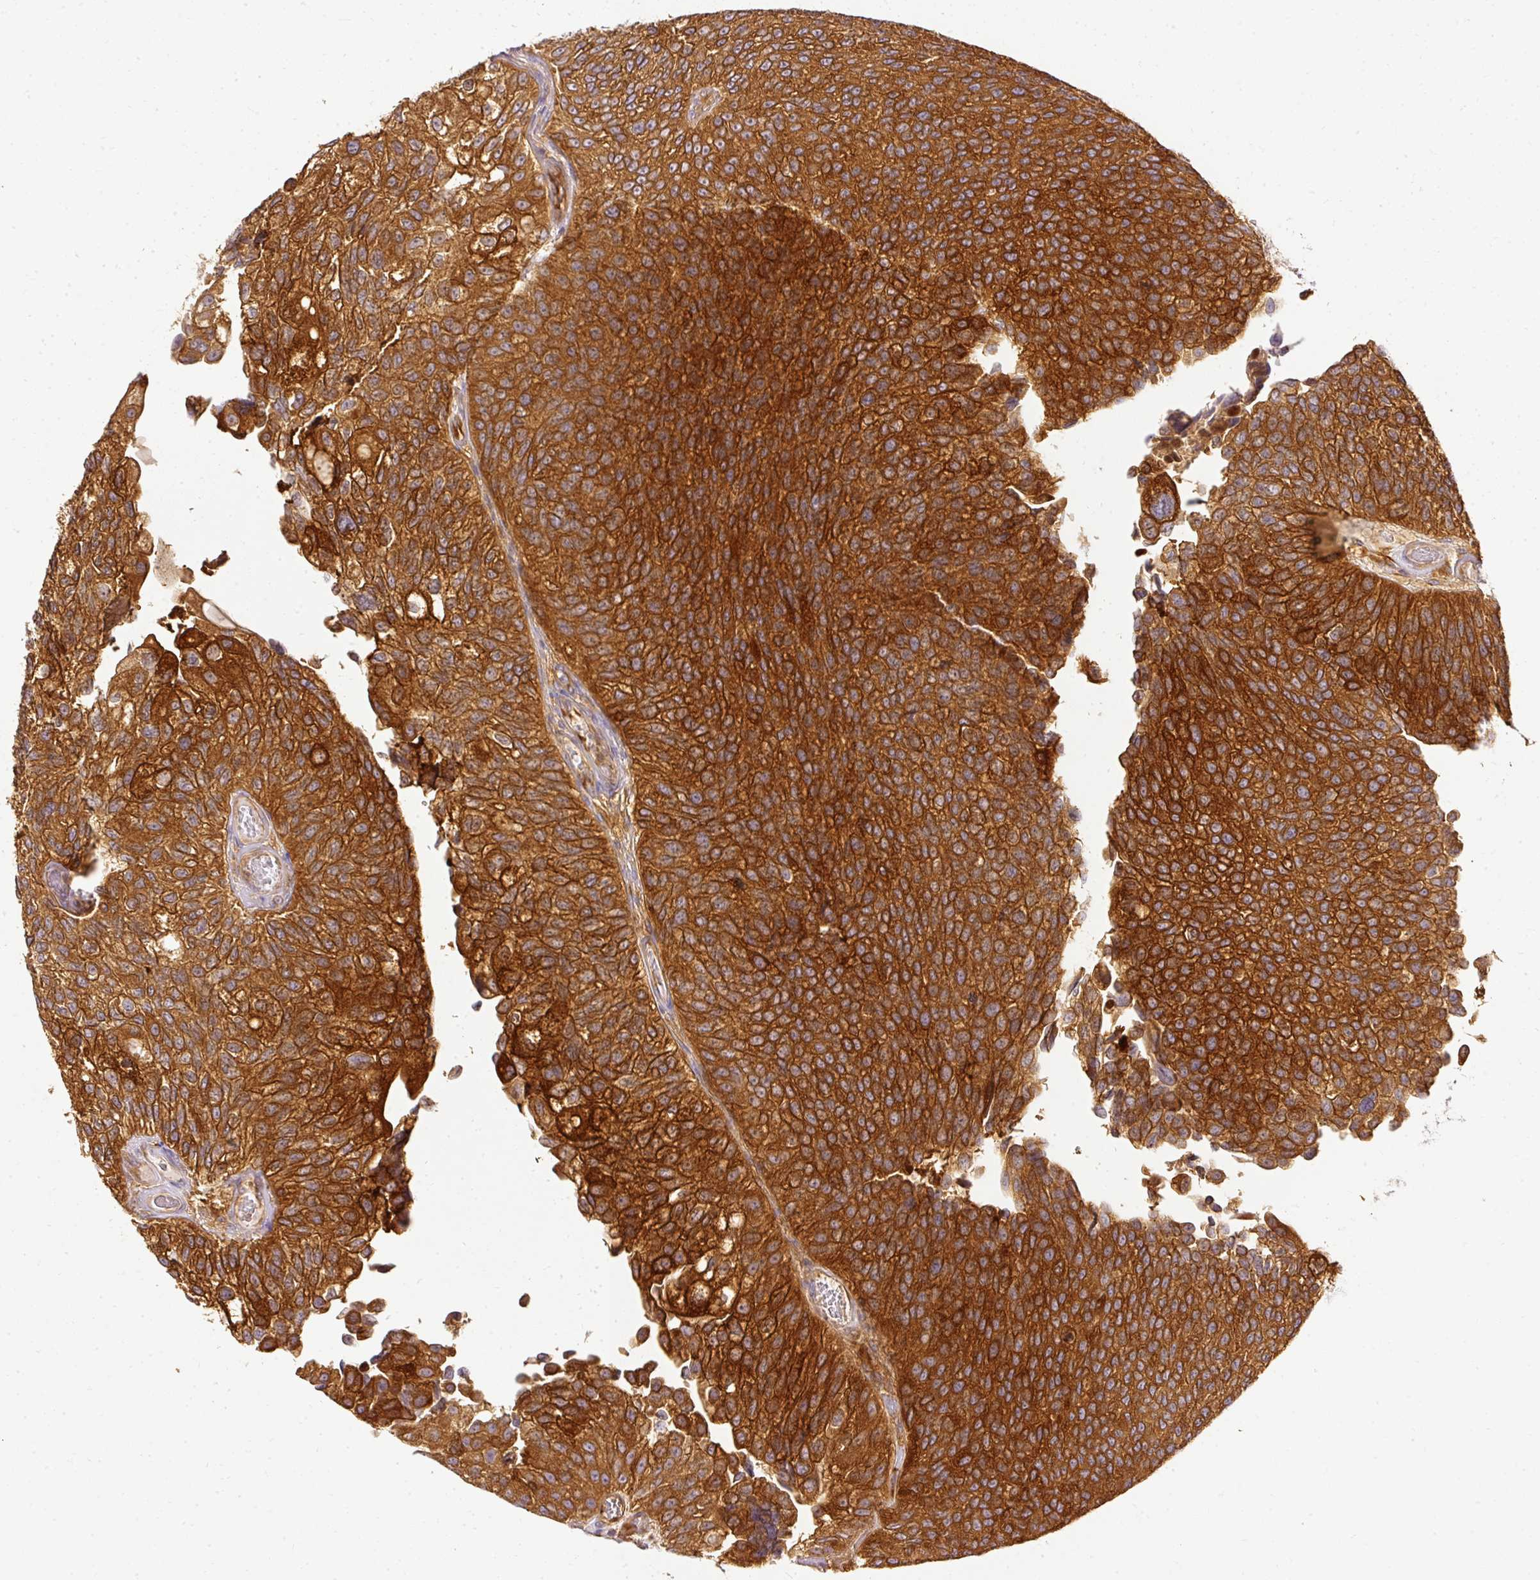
{"staining": {"intensity": "strong", "quantity": ">75%", "location": "cytoplasmic/membranous"}, "tissue": "urothelial cancer", "cell_type": "Tumor cells", "image_type": "cancer", "snomed": [{"axis": "morphology", "description": "Urothelial carcinoma, NOS"}, {"axis": "topography", "description": "Urinary bladder"}], "caption": "Transitional cell carcinoma stained with DAB (3,3'-diaminobenzidine) immunohistochemistry (IHC) reveals high levels of strong cytoplasmic/membranous staining in about >75% of tumor cells.", "gene": "ARMH3", "patient": {"sex": "male", "age": 87}}